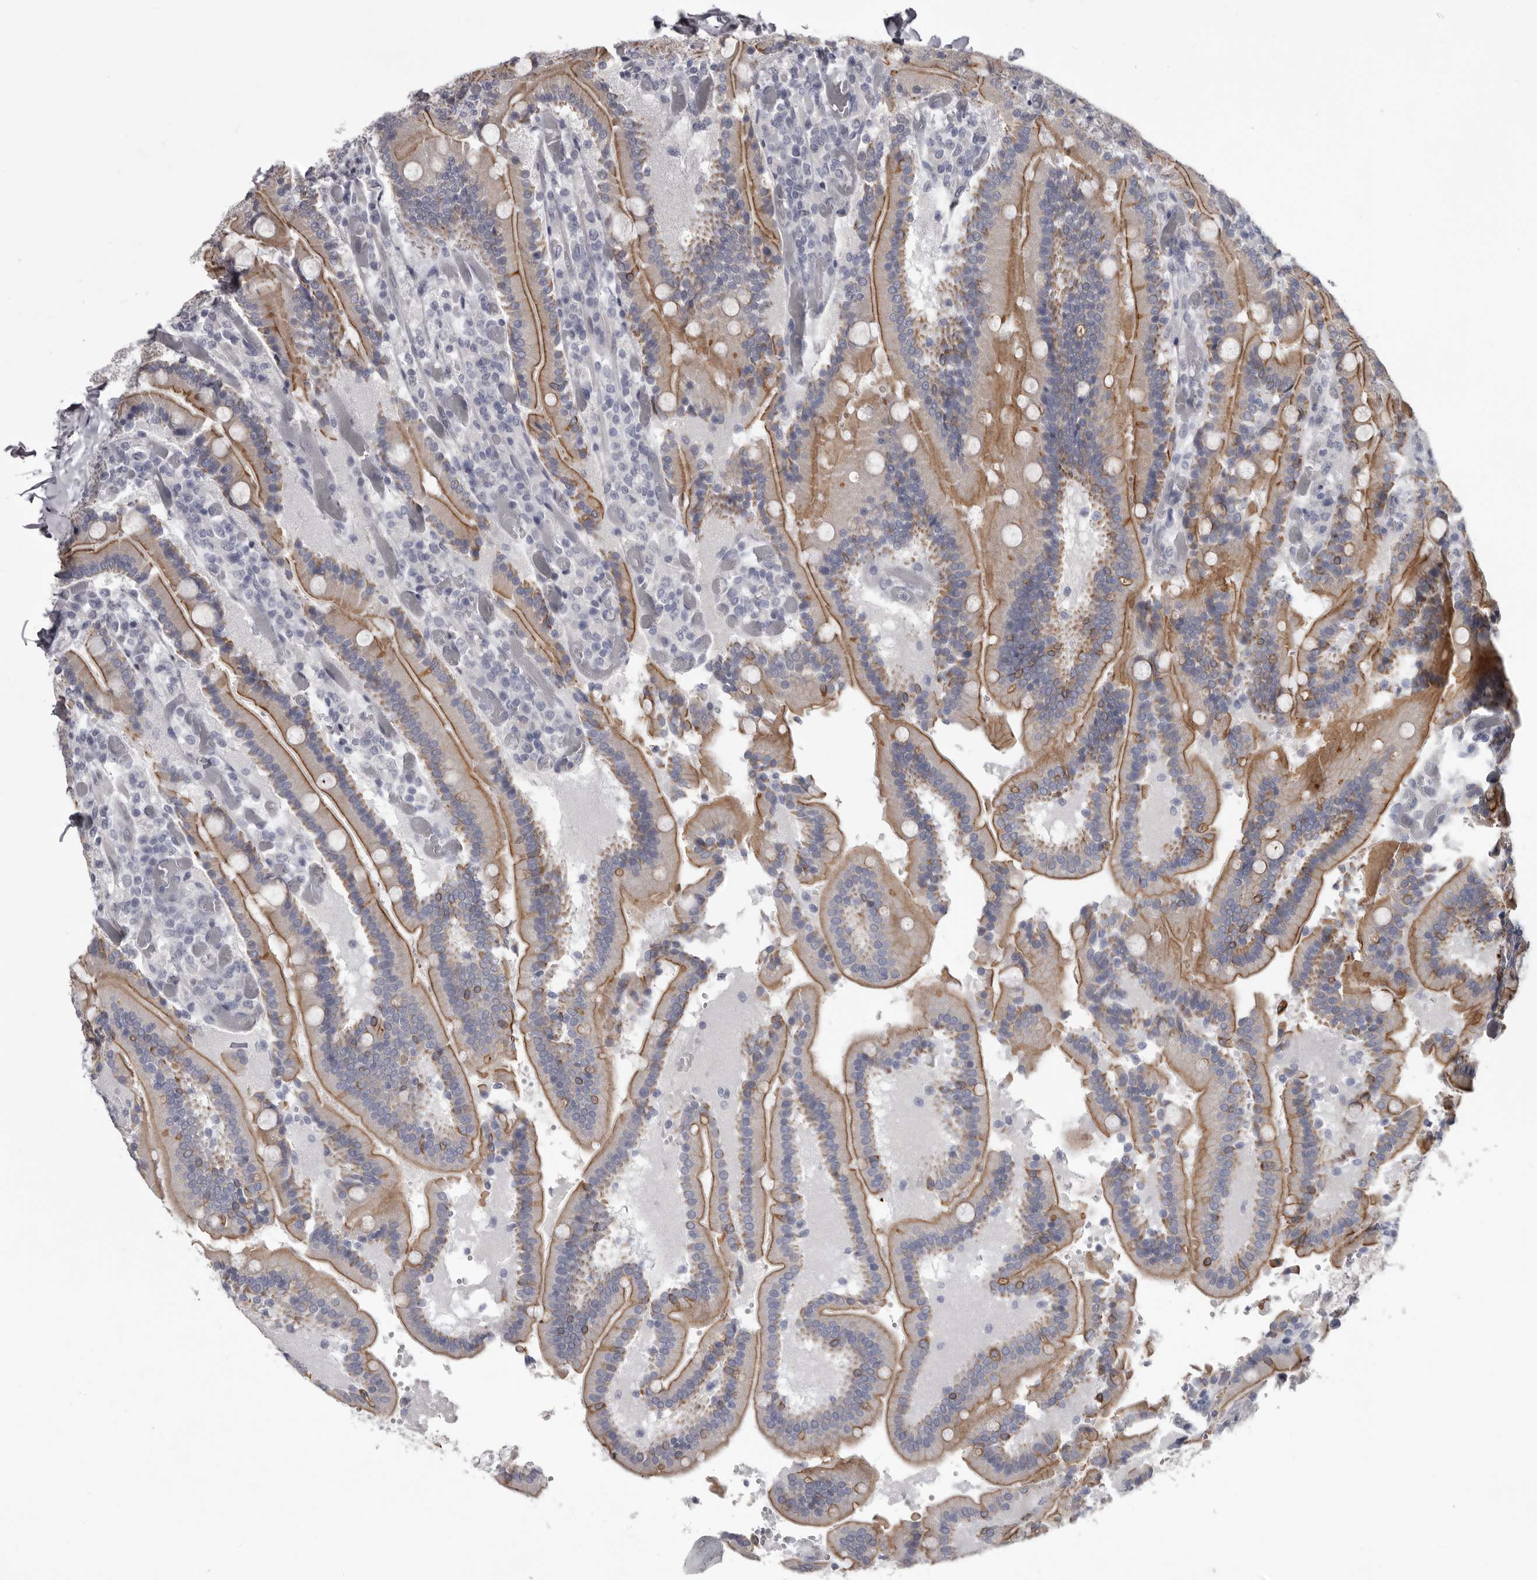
{"staining": {"intensity": "moderate", "quantity": ">75%", "location": "cytoplasmic/membranous"}, "tissue": "duodenum", "cell_type": "Glandular cells", "image_type": "normal", "snomed": [{"axis": "morphology", "description": "Normal tissue, NOS"}, {"axis": "topography", "description": "Duodenum"}], "caption": "Protein staining reveals moderate cytoplasmic/membranous expression in approximately >75% of glandular cells in normal duodenum. Immunohistochemistry stains the protein in brown and the nuclei are stained blue.", "gene": "LPAR6", "patient": {"sex": "female", "age": 62}}